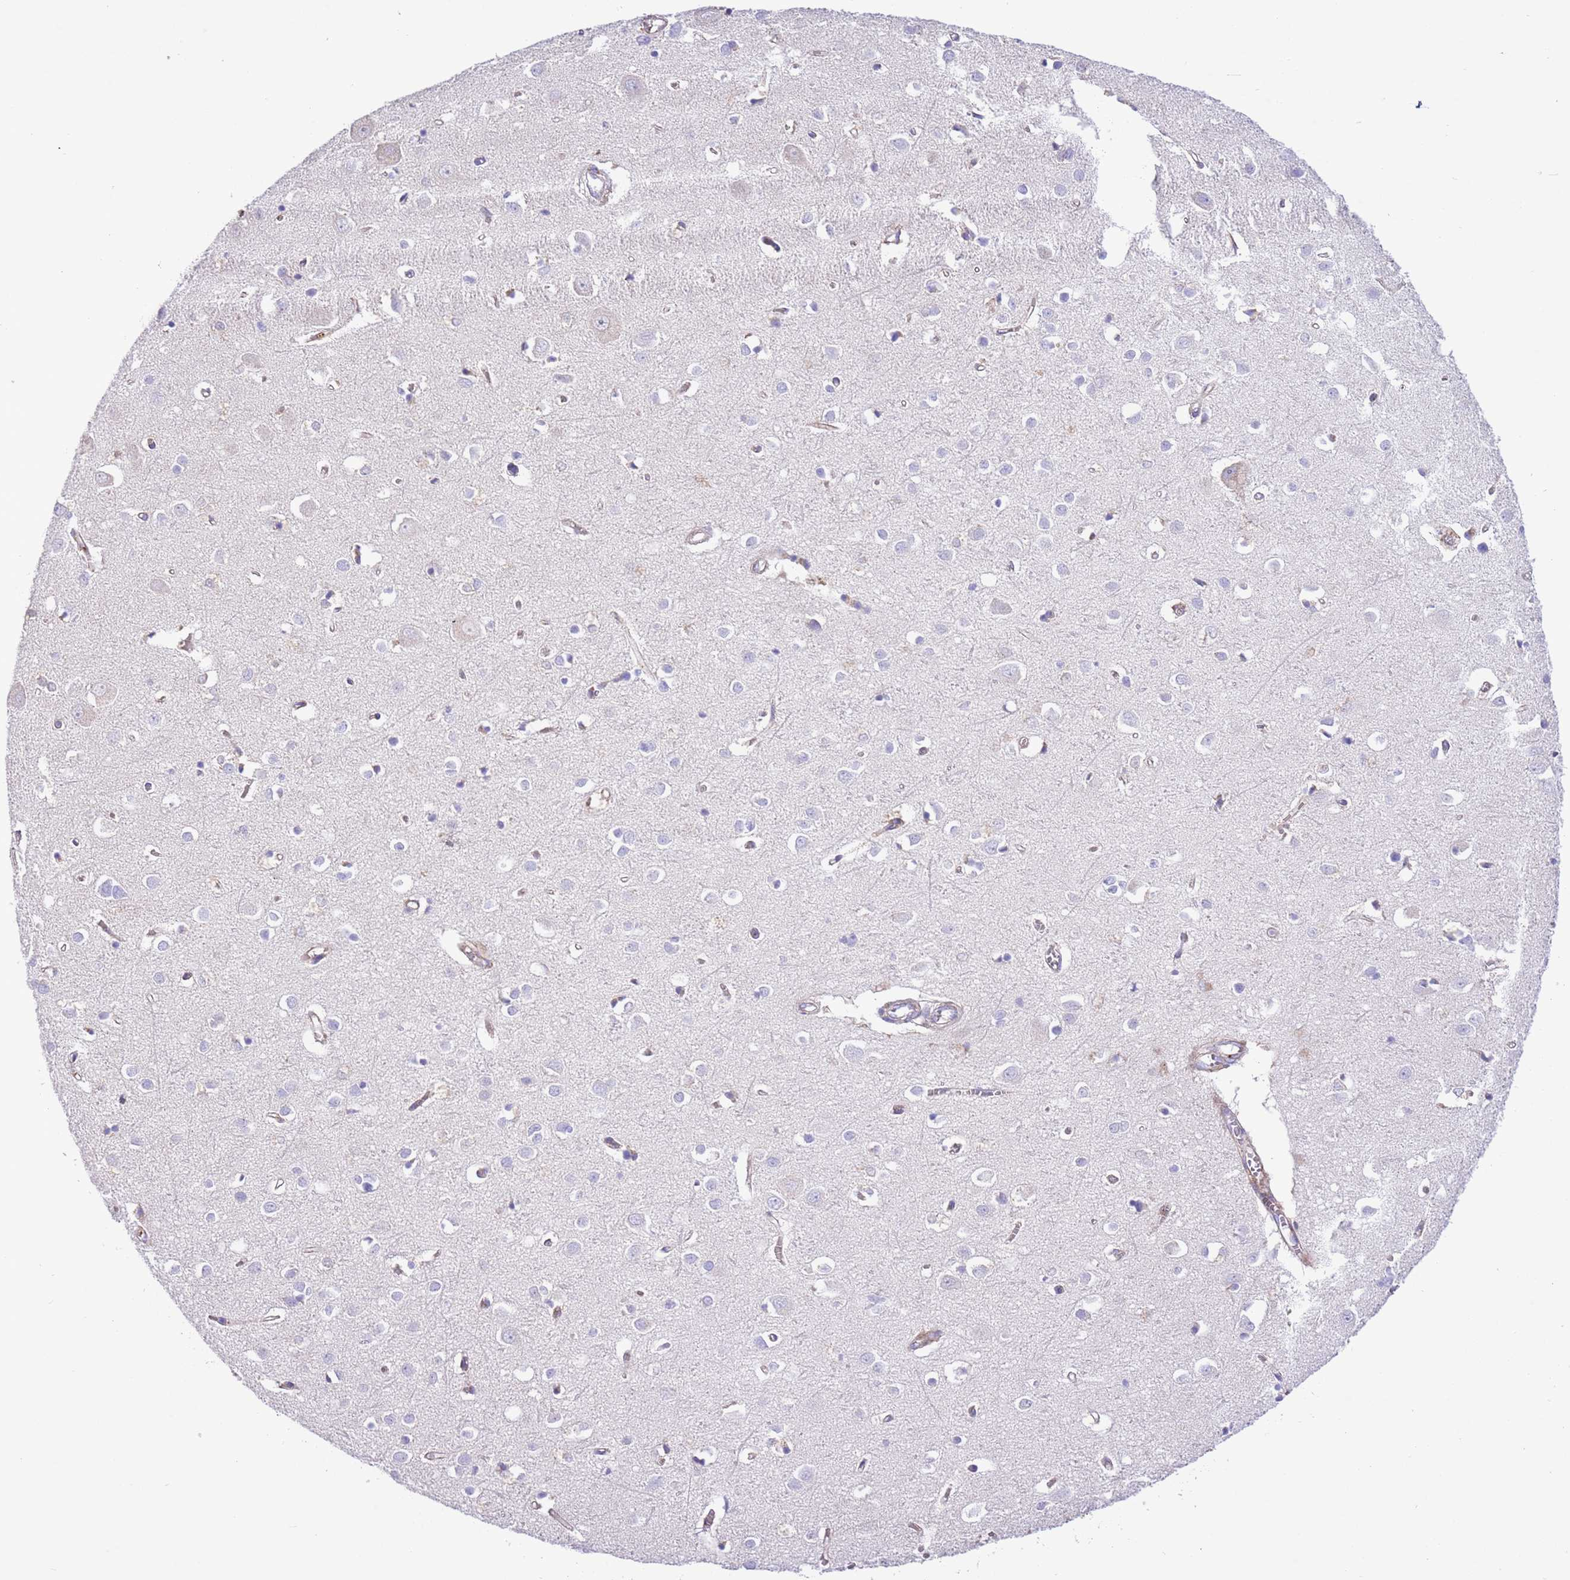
{"staining": {"intensity": "weak", "quantity": "<25%", "location": "cytoplasmic/membranous"}, "tissue": "cerebral cortex", "cell_type": "Endothelial cells", "image_type": "normal", "snomed": [{"axis": "morphology", "description": "Normal tissue, NOS"}, {"axis": "topography", "description": "Cerebral cortex"}], "caption": "Immunohistochemical staining of normal cerebral cortex demonstrates no significant staining in endothelial cells.", "gene": "SS18L2", "patient": {"sex": "female", "age": 64}}